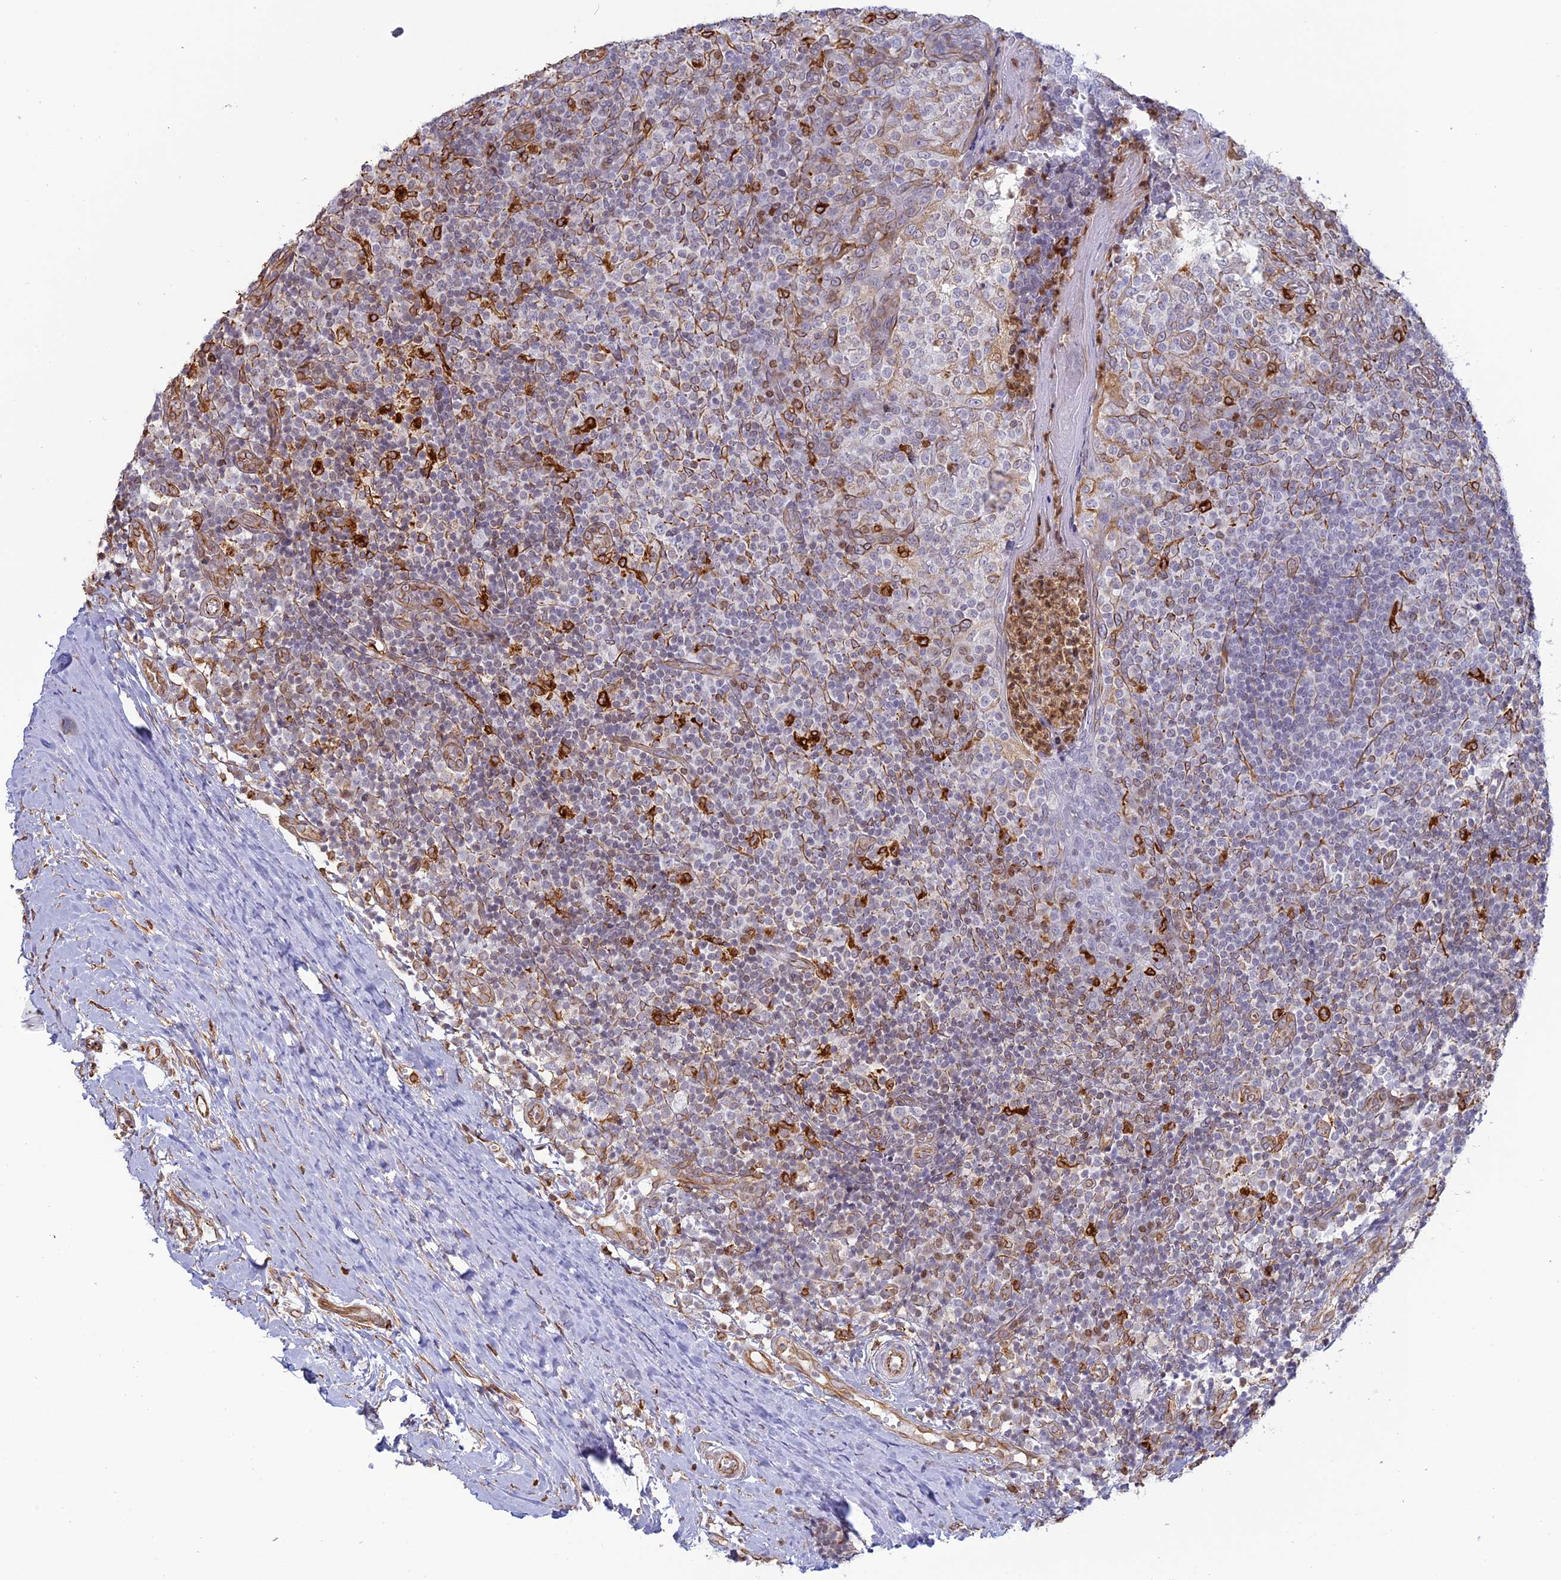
{"staining": {"intensity": "negative", "quantity": "none", "location": "none"}, "tissue": "tonsil", "cell_type": "Germinal center cells", "image_type": "normal", "snomed": [{"axis": "morphology", "description": "Normal tissue, NOS"}, {"axis": "topography", "description": "Tonsil"}], "caption": "Immunohistochemical staining of unremarkable human tonsil exhibits no significant staining in germinal center cells. (DAB (3,3'-diaminobenzidine) immunohistochemistry (IHC) with hematoxylin counter stain).", "gene": "APOBR", "patient": {"sex": "female", "age": 19}}